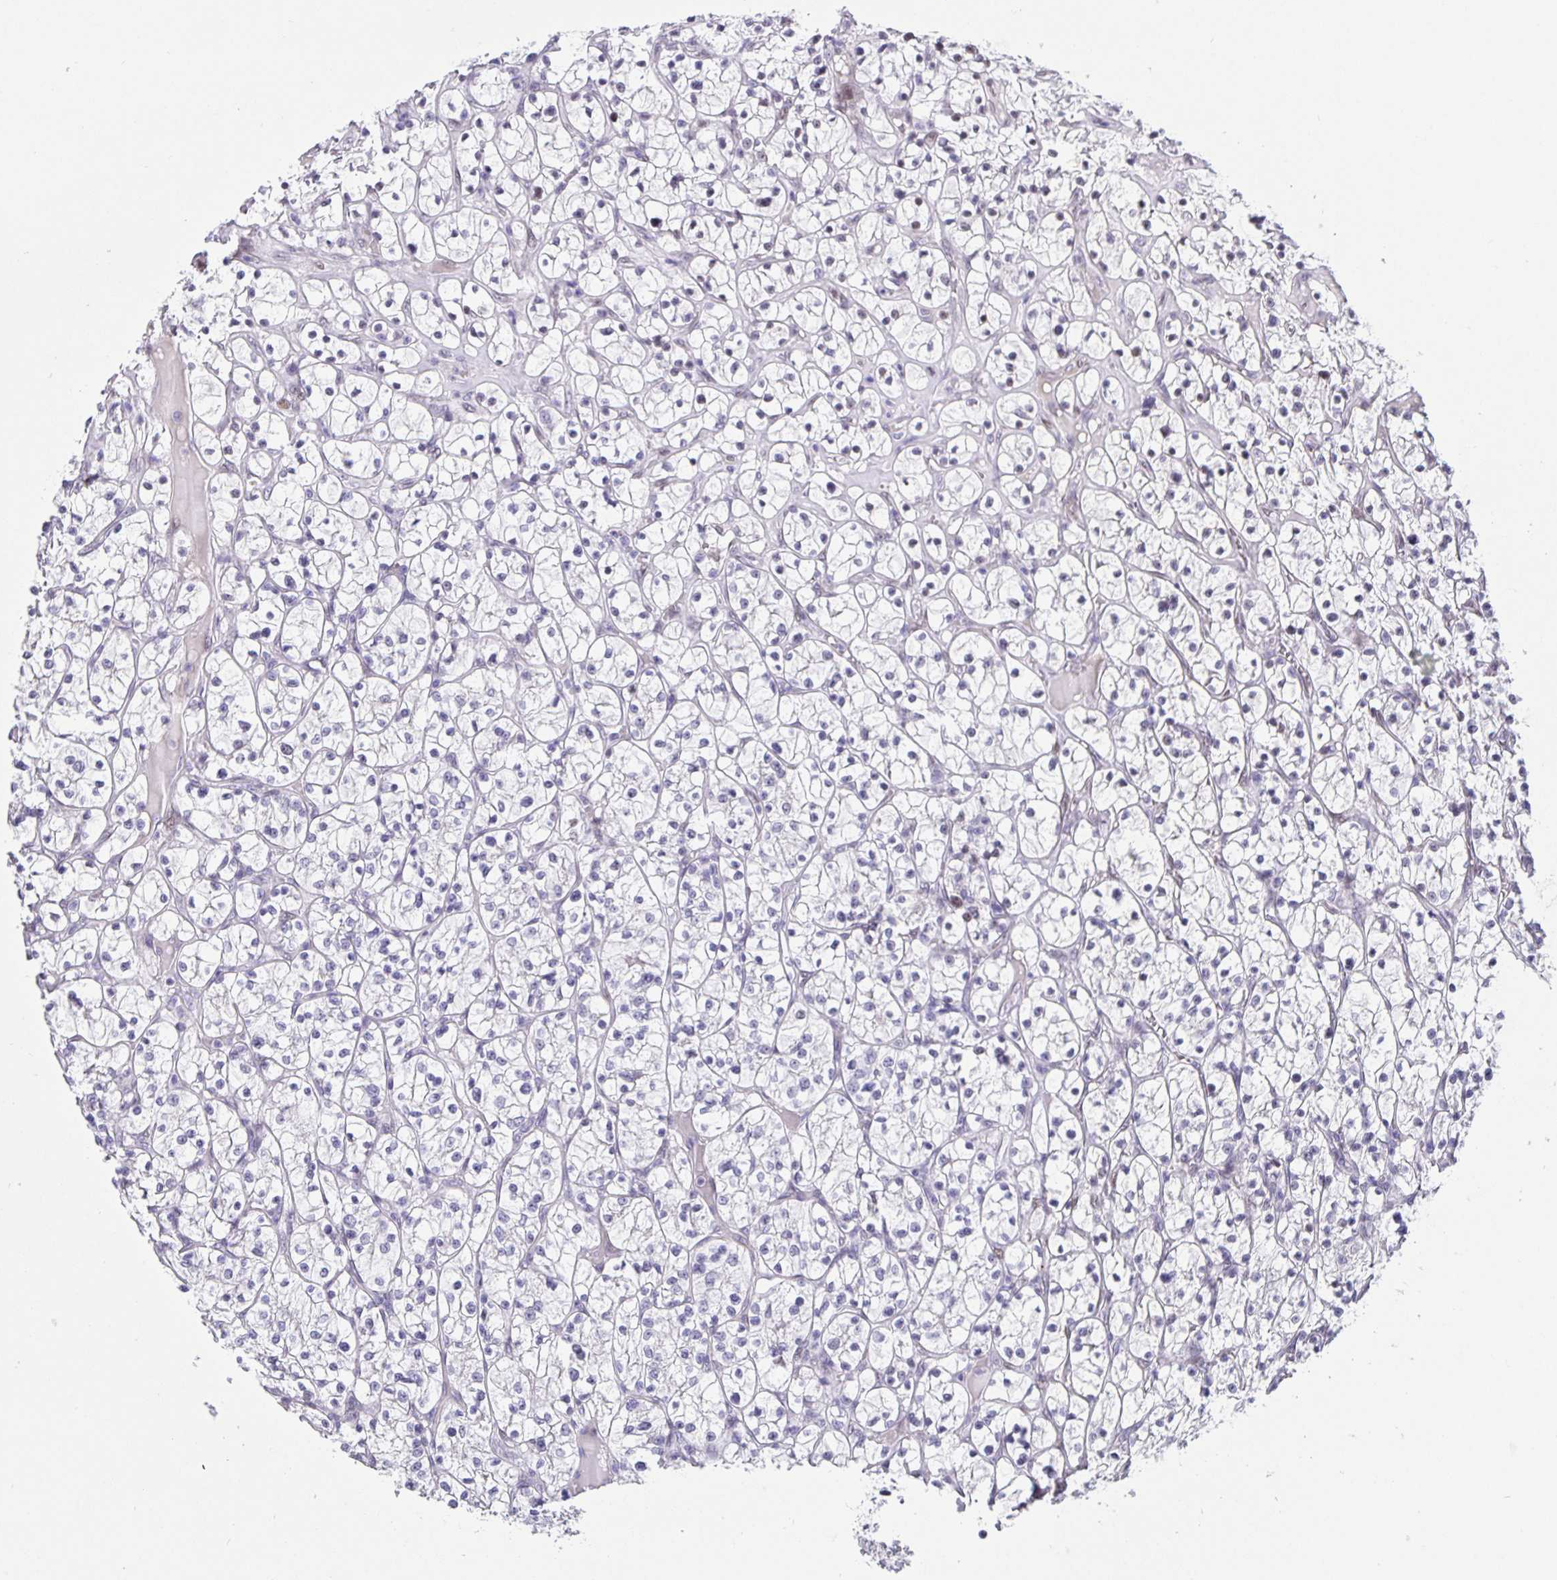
{"staining": {"intensity": "negative", "quantity": "none", "location": "none"}, "tissue": "renal cancer", "cell_type": "Tumor cells", "image_type": "cancer", "snomed": [{"axis": "morphology", "description": "Adenocarcinoma, NOS"}, {"axis": "topography", "description": "Kidney"}], "caption": "IHC image of neoplastic tissue: renal cancer (adenocarcinoma) stained with DAB reveals no significant protein staining in tumor cells.", "gene": "FOSL2", "patient": {"sex": "female", "age": 64}}